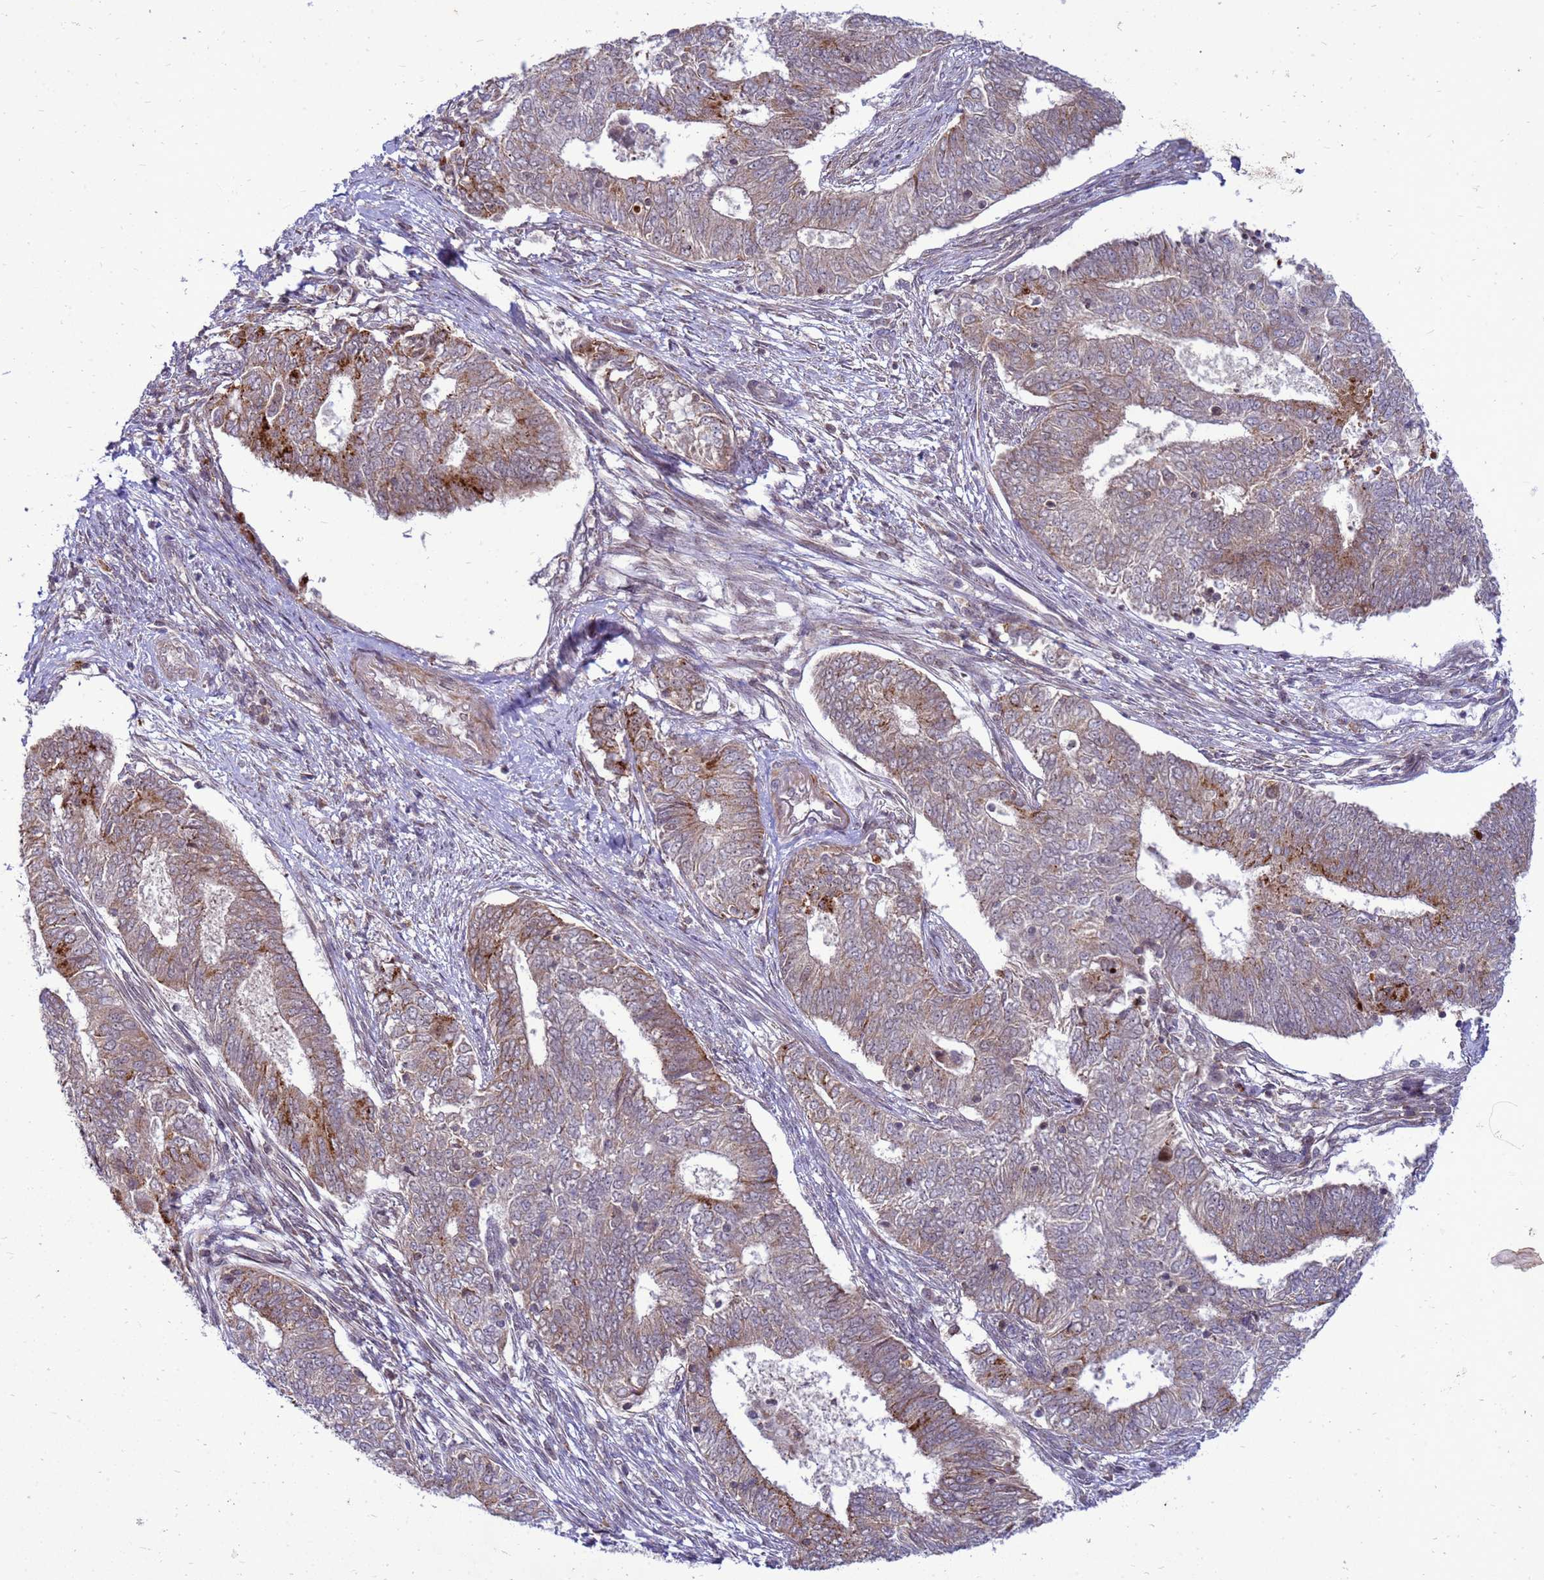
{"staining": {"intensity": "moderate", "quantity": "25%-75%", "location": "cytoplasmic/membranous"}, "tissue": "endometrial cancer", "cell_type": "Tumor cells", "image_type": "cancer", "snomed": [{"axis": "morphology", "description": "Adenocarcinoma, NOS"}, {"axis": "topography", "description": "Endometrium"}], "caption": "IHC of human endometrial cancer demonstrates medium levels of moderate cytoplasmic/membranous positivity in approximately 25%-75% of tumor cells.", "gene": "C12orf43", "patient": {"sex": "female", "age": 62}}